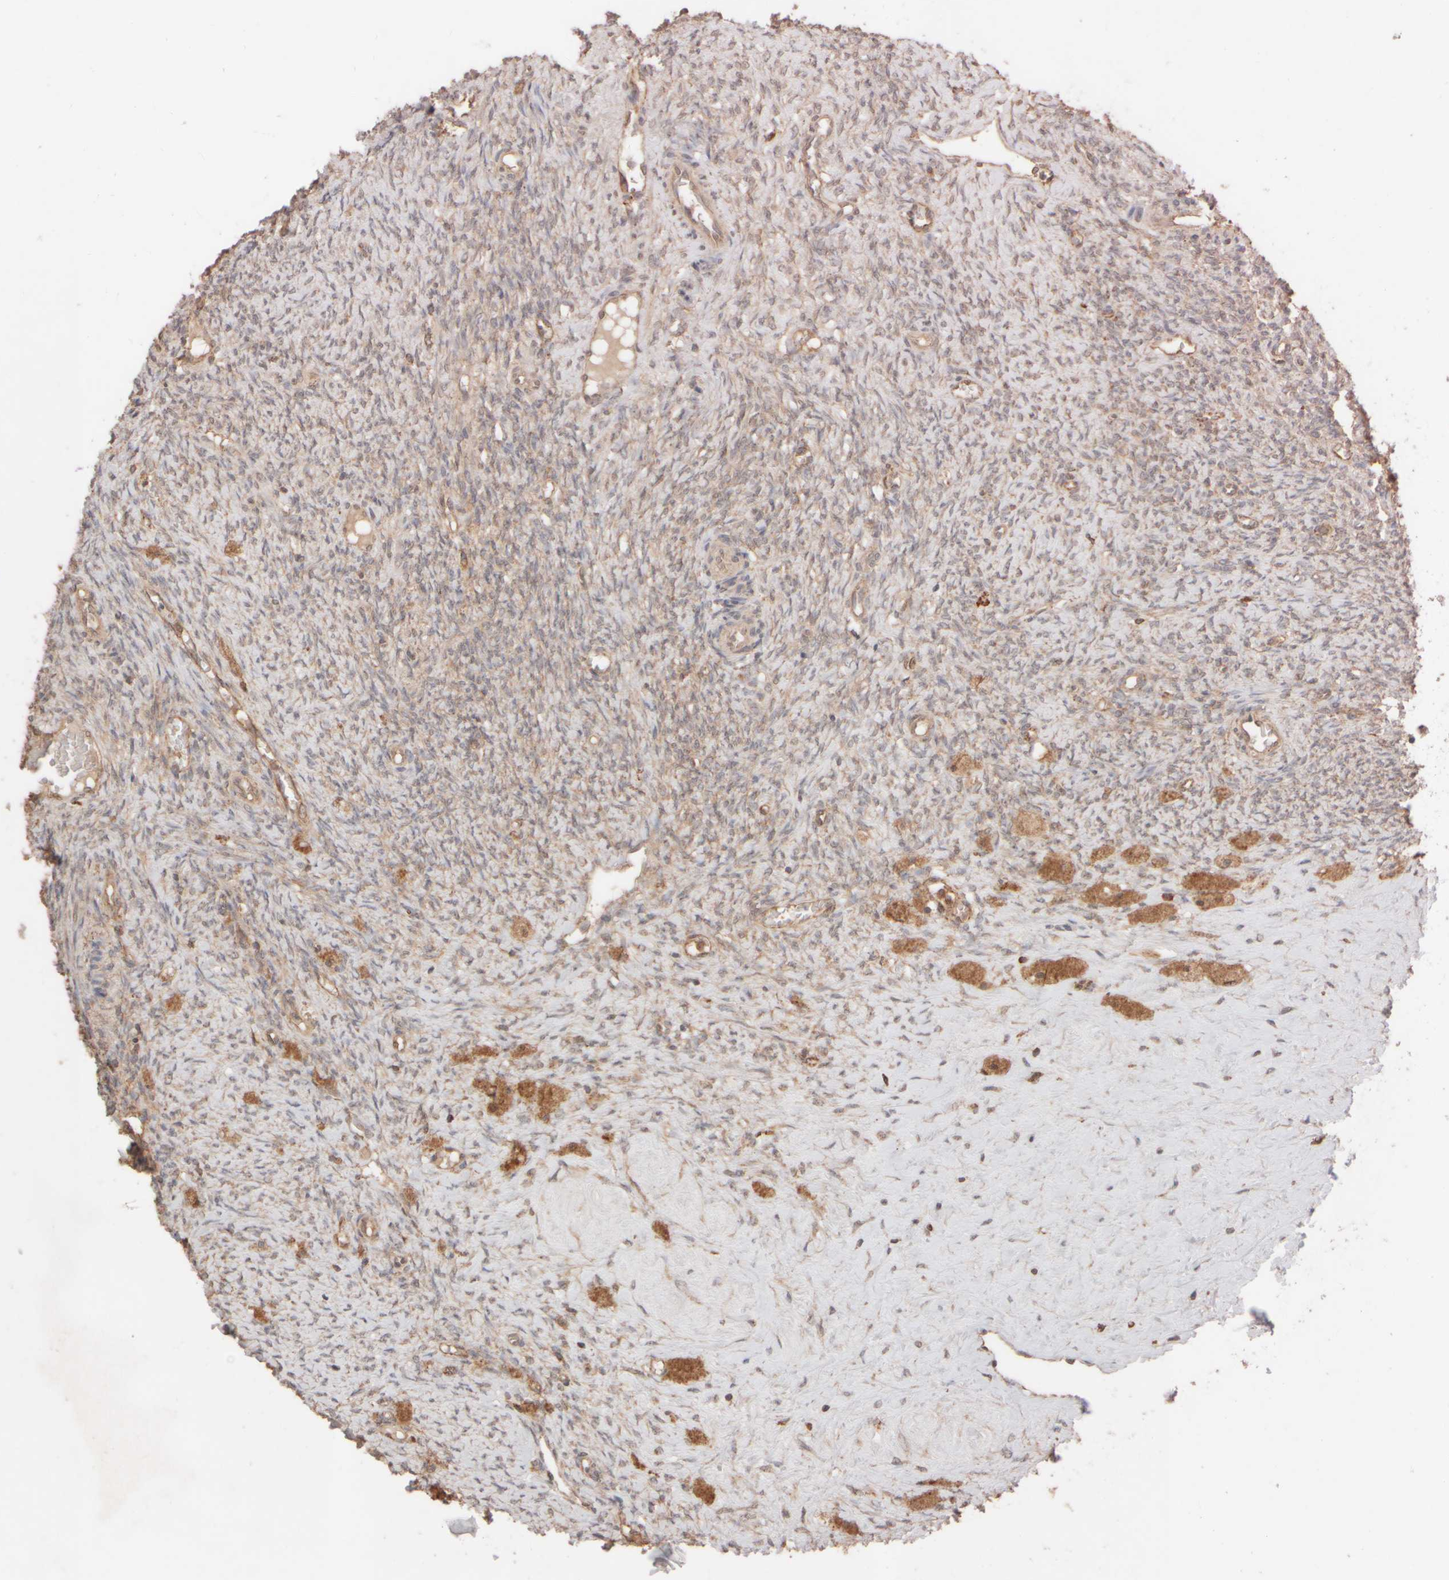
{"staining": {"intensity": "strong", "quantity": "25%-75%", "location": "cytoplasmic/membranous"}, "tissue": "ovary", "cell_type": "Follicle cells", "image_type": "normal", "snomed": [{"axis": "morphology", "description": "Normal tissue, NOS"}, {"axis": "topography", "description": "Ovary"}], "caption": "The image displays staining of unremarkable ovary, revealing strong cytoplasmic/membranous protein positivity (brown color) within follicle cells.", "gene": "EIF2B3", "patient": {"sex": "female", "age": 41}}